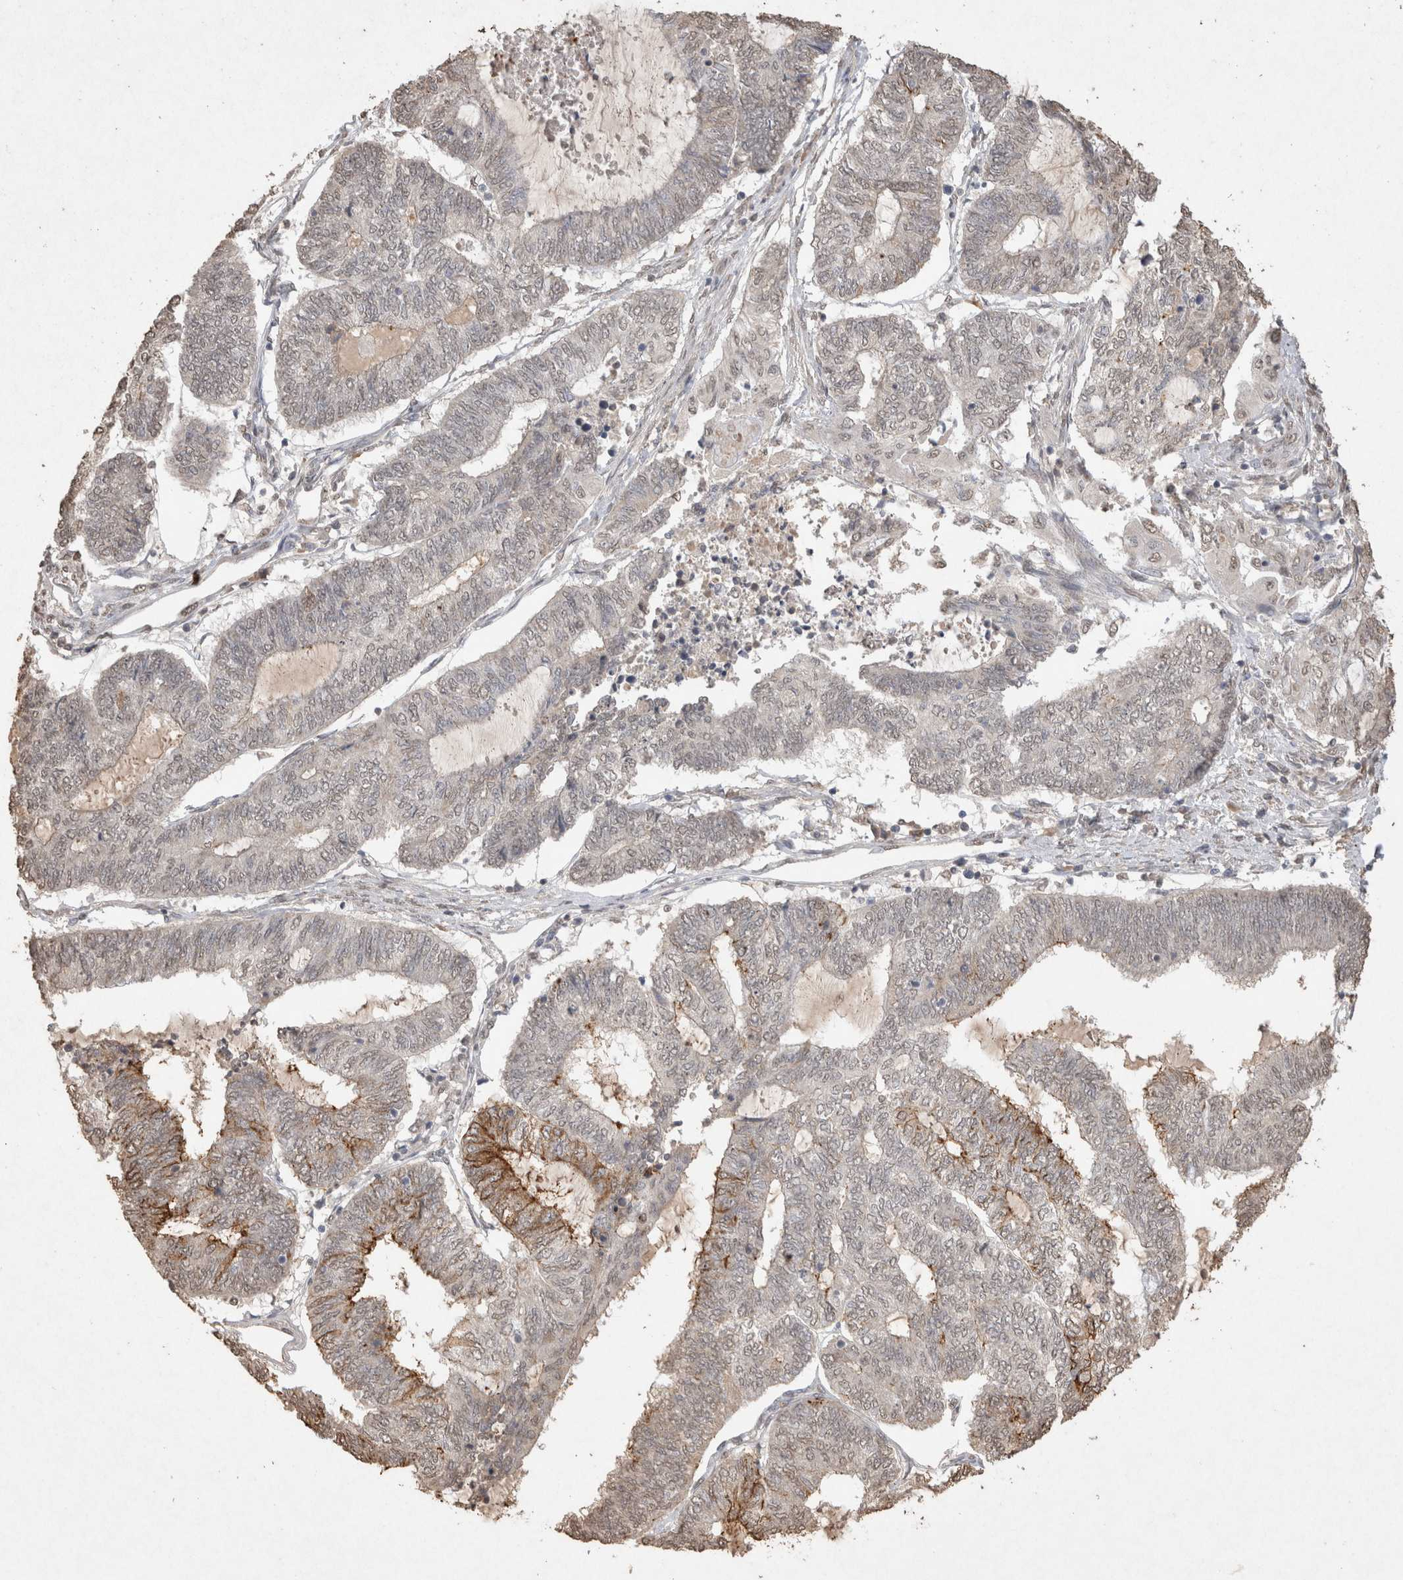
{"staining": {"intensity": "weak", "quantity": "25%-75%", "location": "cytoplasmic/membranous,nuclear"}, "tissue": "endometrial cancer", "cell_type": "Tumor cells", "image_type": "cancer", "snomed": [{"axis": "morphology", "description": "Adenocarcinoma, NOS"}, {"axis": "topography", "description": "Uterus"}, {"axis": "topography", "description": "Endometrium"}], "caption": "Protein expression analysis of human endometrial cancer reveals weak cytoplasmic/membranous and nuclear positivity in approximately 25%-75% of tumor cells. The protein of interest is stained brown, and the nuclei are stained in blue (DAB (3,3'-diaminobenzidine) IHC with brightfield microscopy, high magnification).", "gene": "MLX", "patient": {"sex": "female", "age": 70}}